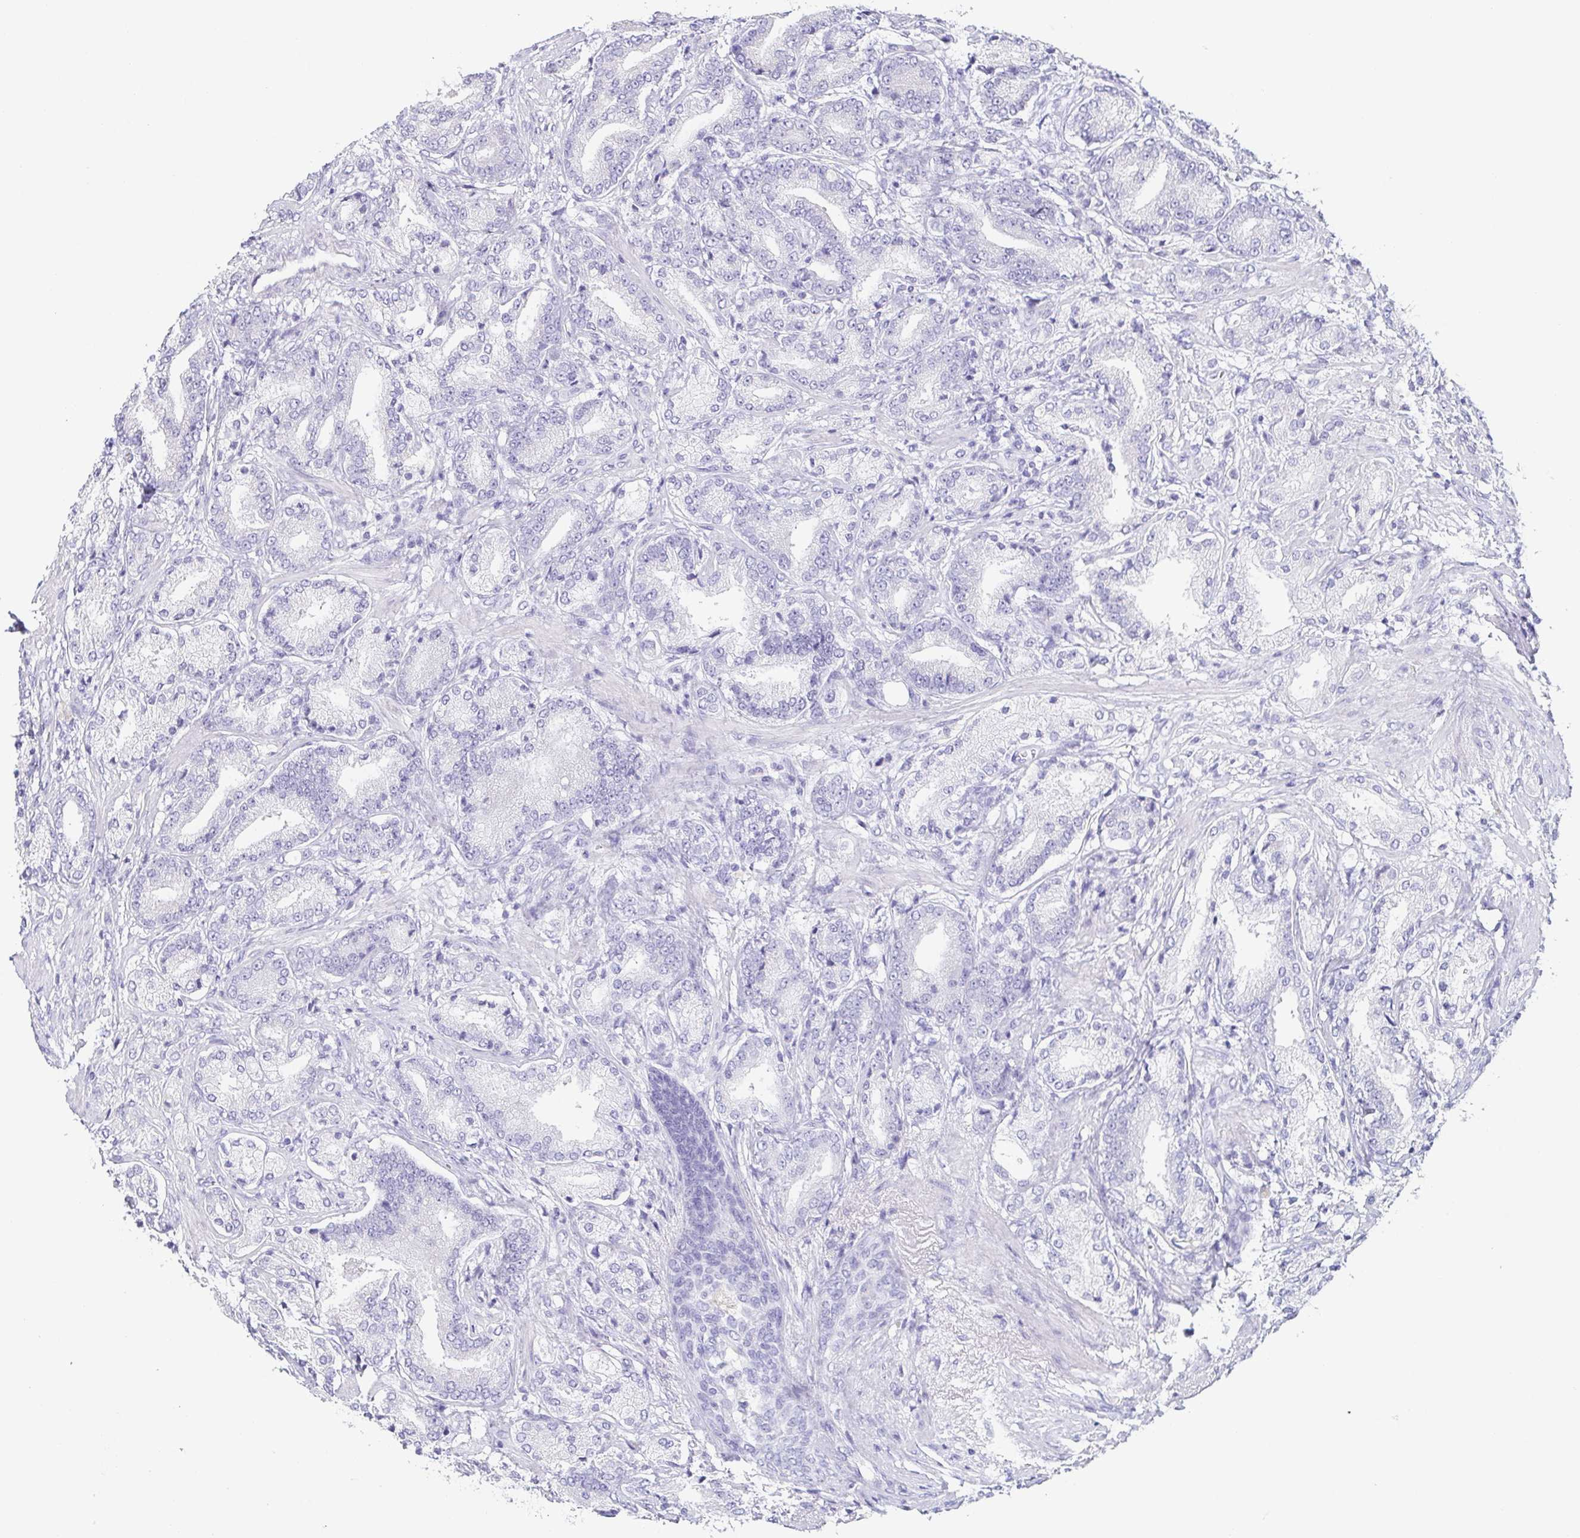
{"staining": {"intensity": "negative", "quantity": "none", "location": "none"}, "tissue": "prostate cancer", "cell_type": "Tumor cells", "image_type": "cancer", "snomed": [{"axis": "morphology", "description": "Adenocarcinoma, High grade"}, {"axis": "topography", "description": "Prostate and seminal vesicle, NOS"}], "caption": "The immunohistochemistry histopathology image has no significant staining in tumor cells of prostate cancer (high-grade adenocarcinoma) tissue.", "gene": "PRR27", "patient": {"sex": "male", "age": 61}}